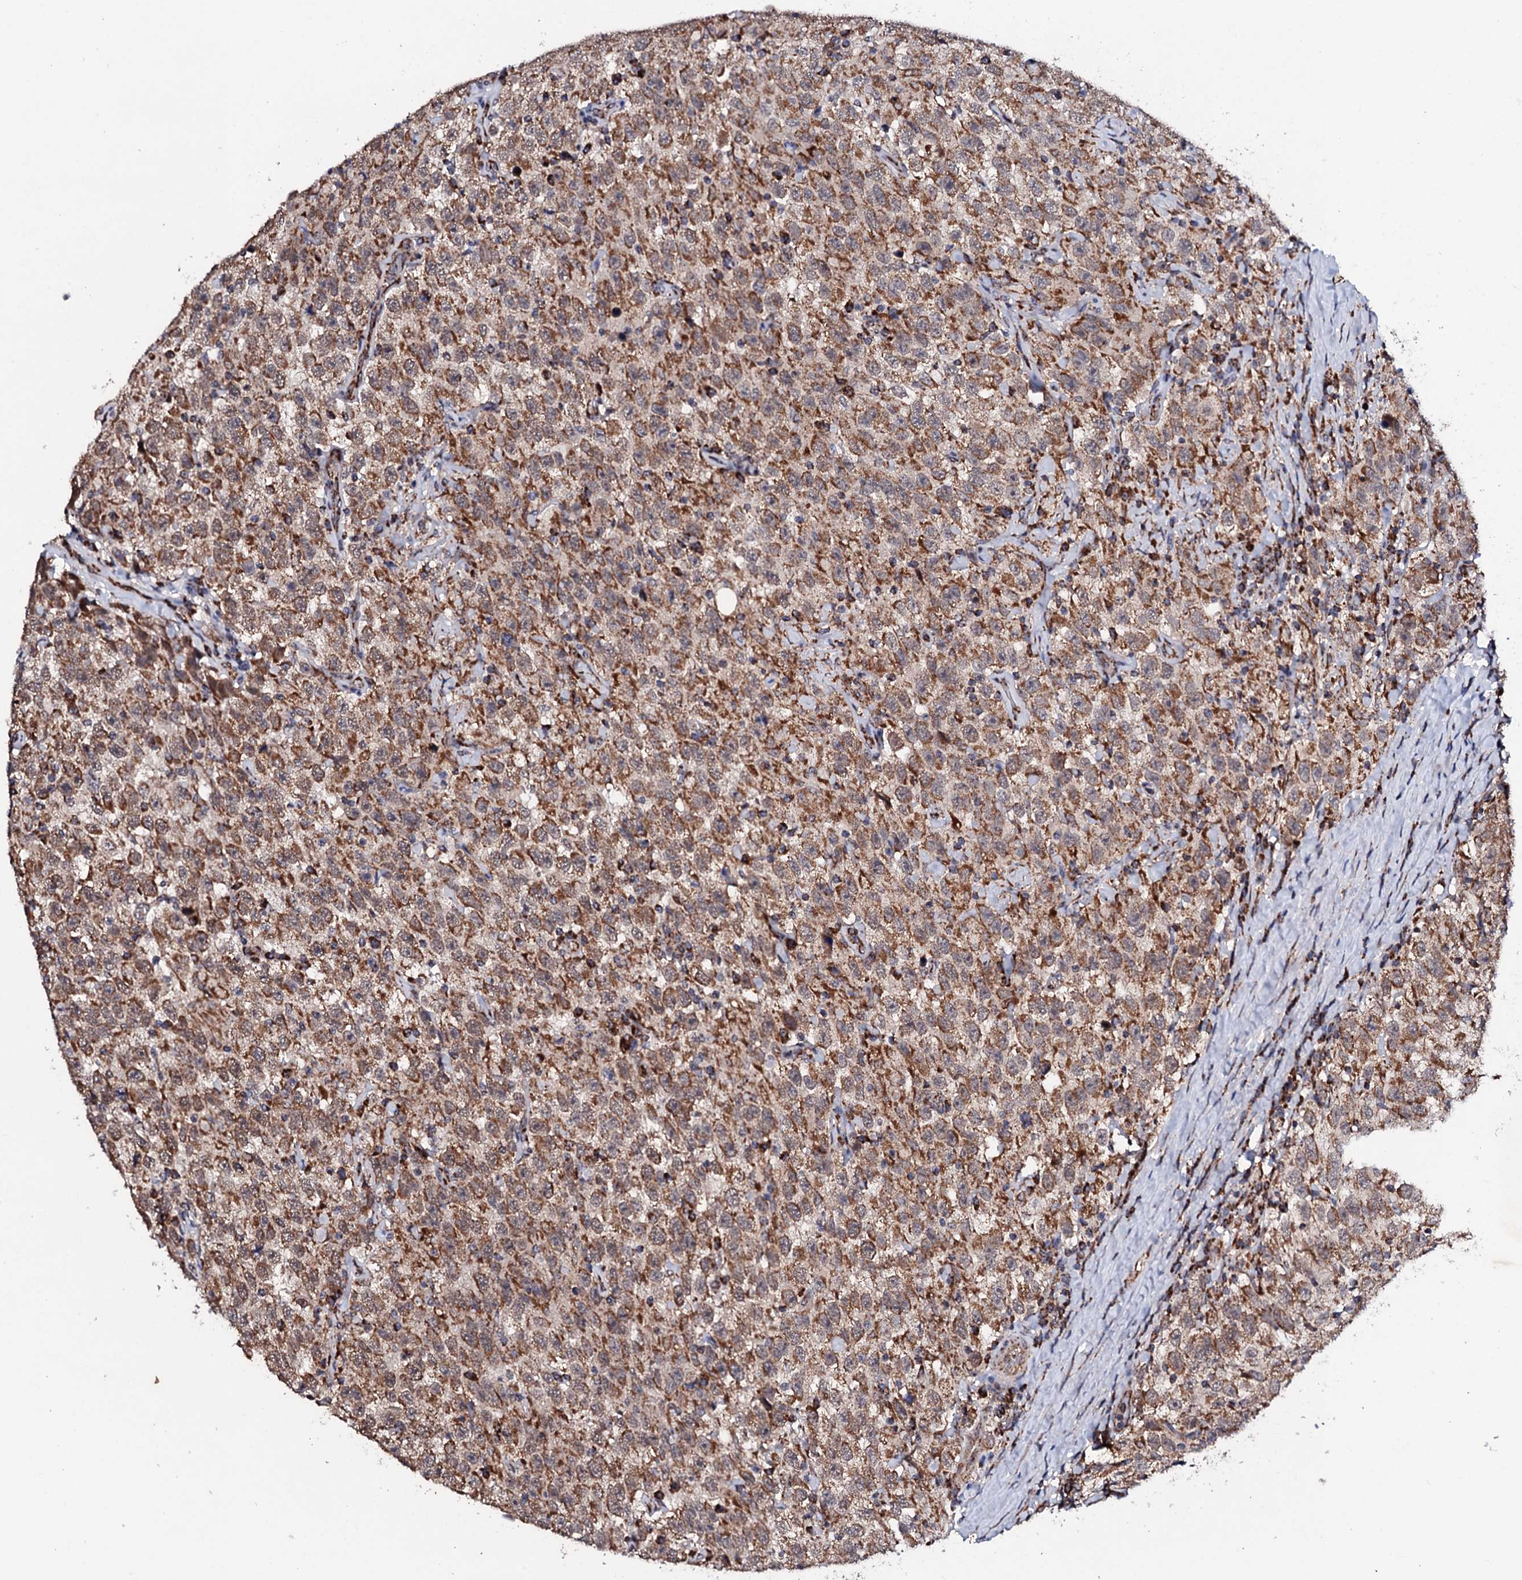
{"staining": {"intensity": "moderate", "quantity": ">75%", "location": "cytoplasmic/membranous"}, "tissue": "testis cancer", "cell_type": "Tumor cells", "image_type": "cancer", "snomed": [{"axis": "morphology", "description": "Seminoma, NOS"}, {"axis": "topography", "description": "Testis"}], "caption": "Protein expression analysis of human seminoma (testis) reveals moderate cytoplasmic/membranous positivity in about >75% of tumor cells. (Stains: DAB in brown, nuclei in blue, Microscopy: brightfield microscopy at high magnification).", "gene": "MTIF3", "patient": {"sex": "male", "age": 41}}